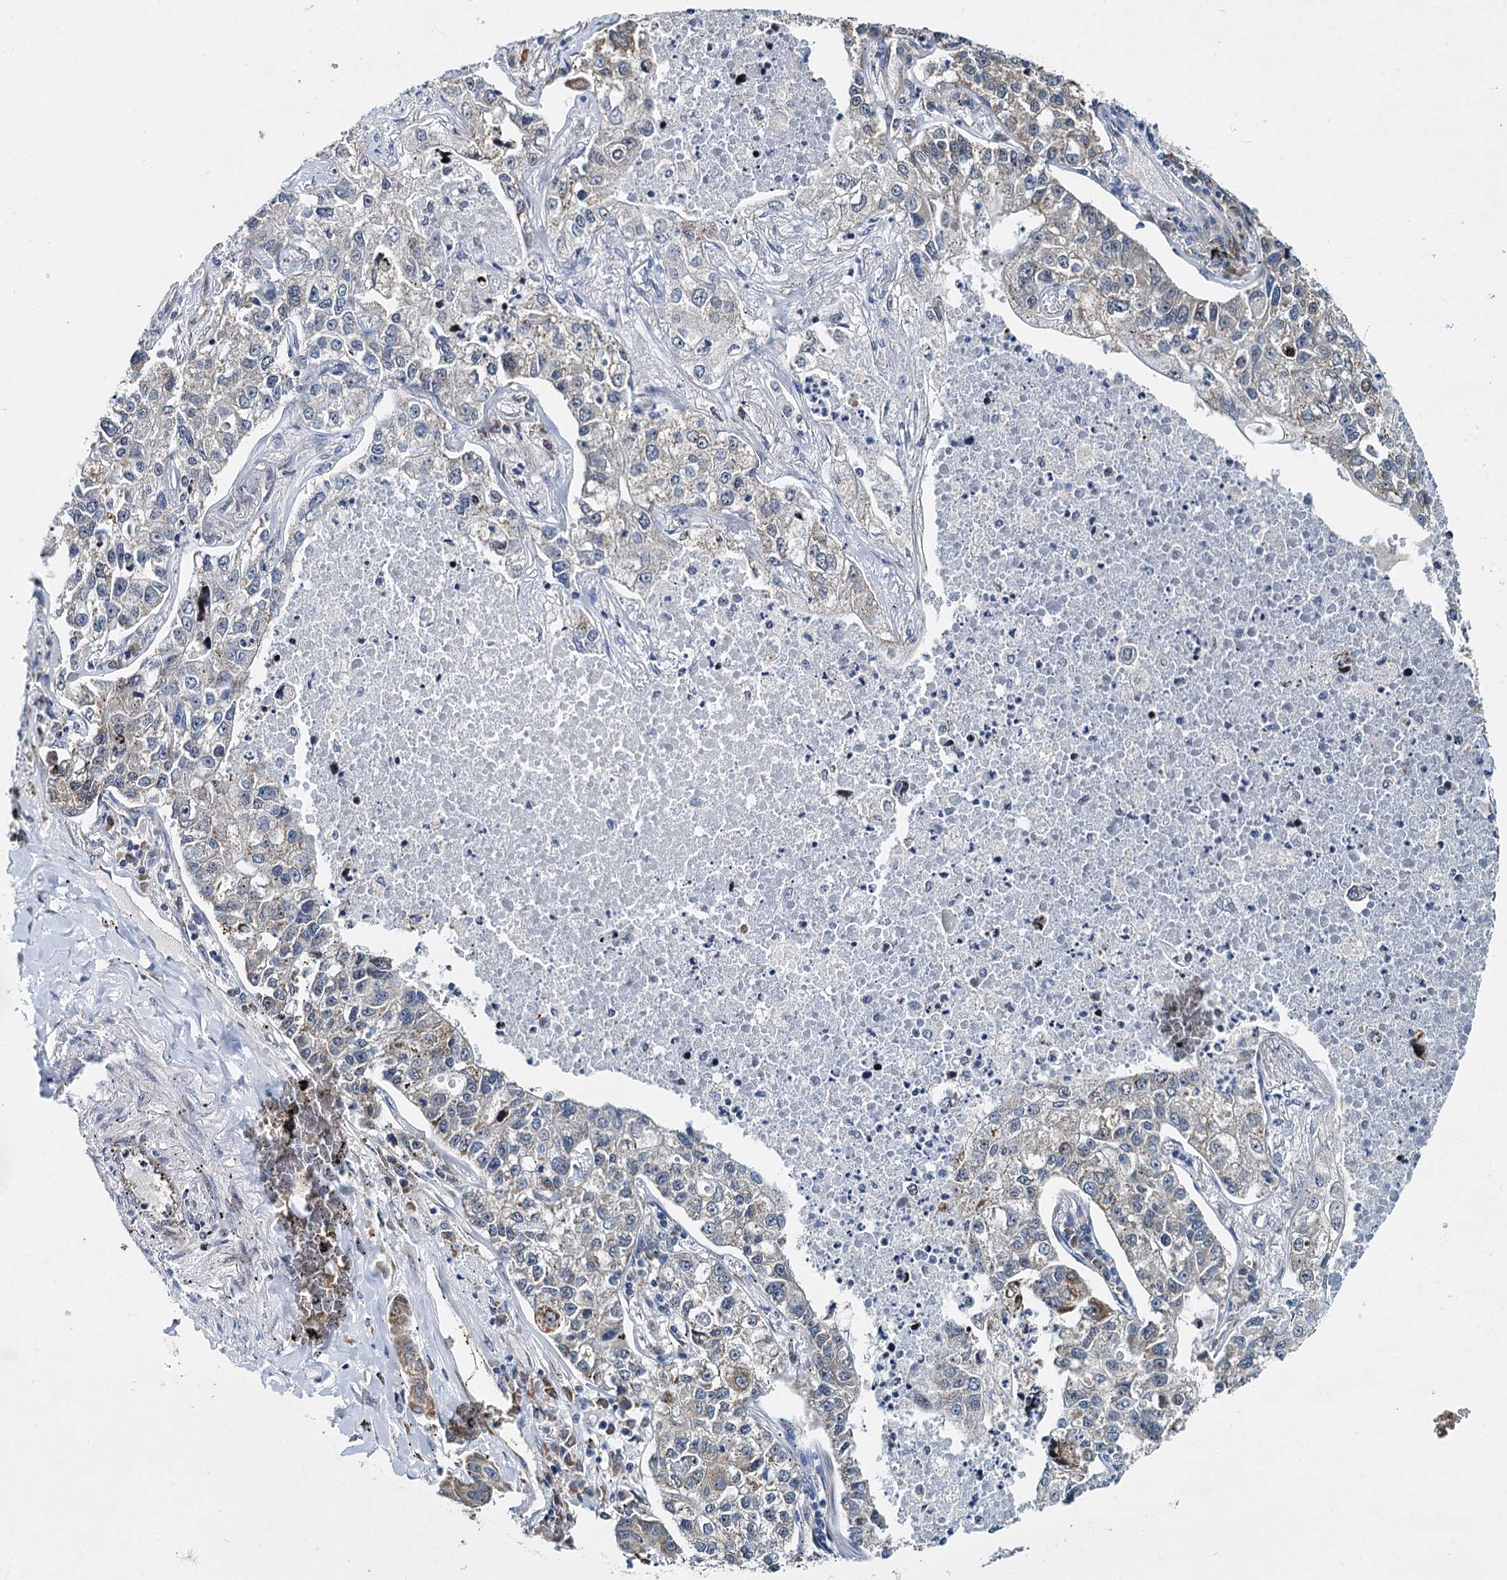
{"staining": {"intensity": "weak", "quantity": "25%-75%", "location": "cytoplasmic/membranous"}, "tissue": "lung cancer", "cell_type": "Tumor cells", "image_type": "cancer", "snomed": [{"axis": "morphology", "description": "Adenocarcinoma, NOS"}, {"axis": "topography", "description": "Lung"}], "caption": "Immunohistochemical staining of human lung cancer displays low levels of weak cytoplasmic/membranous staining in approximately 25%-75% of tumor cells. The staining was performed using DAB (3,3'-diaminobenzidine) to visualize the protein expression in brown, while the nuclei were stained in blue with hematoxylin (Magnification: 20x).", "gene": "DNAJC21", "patient": {"sex": "male", "age": 49}}